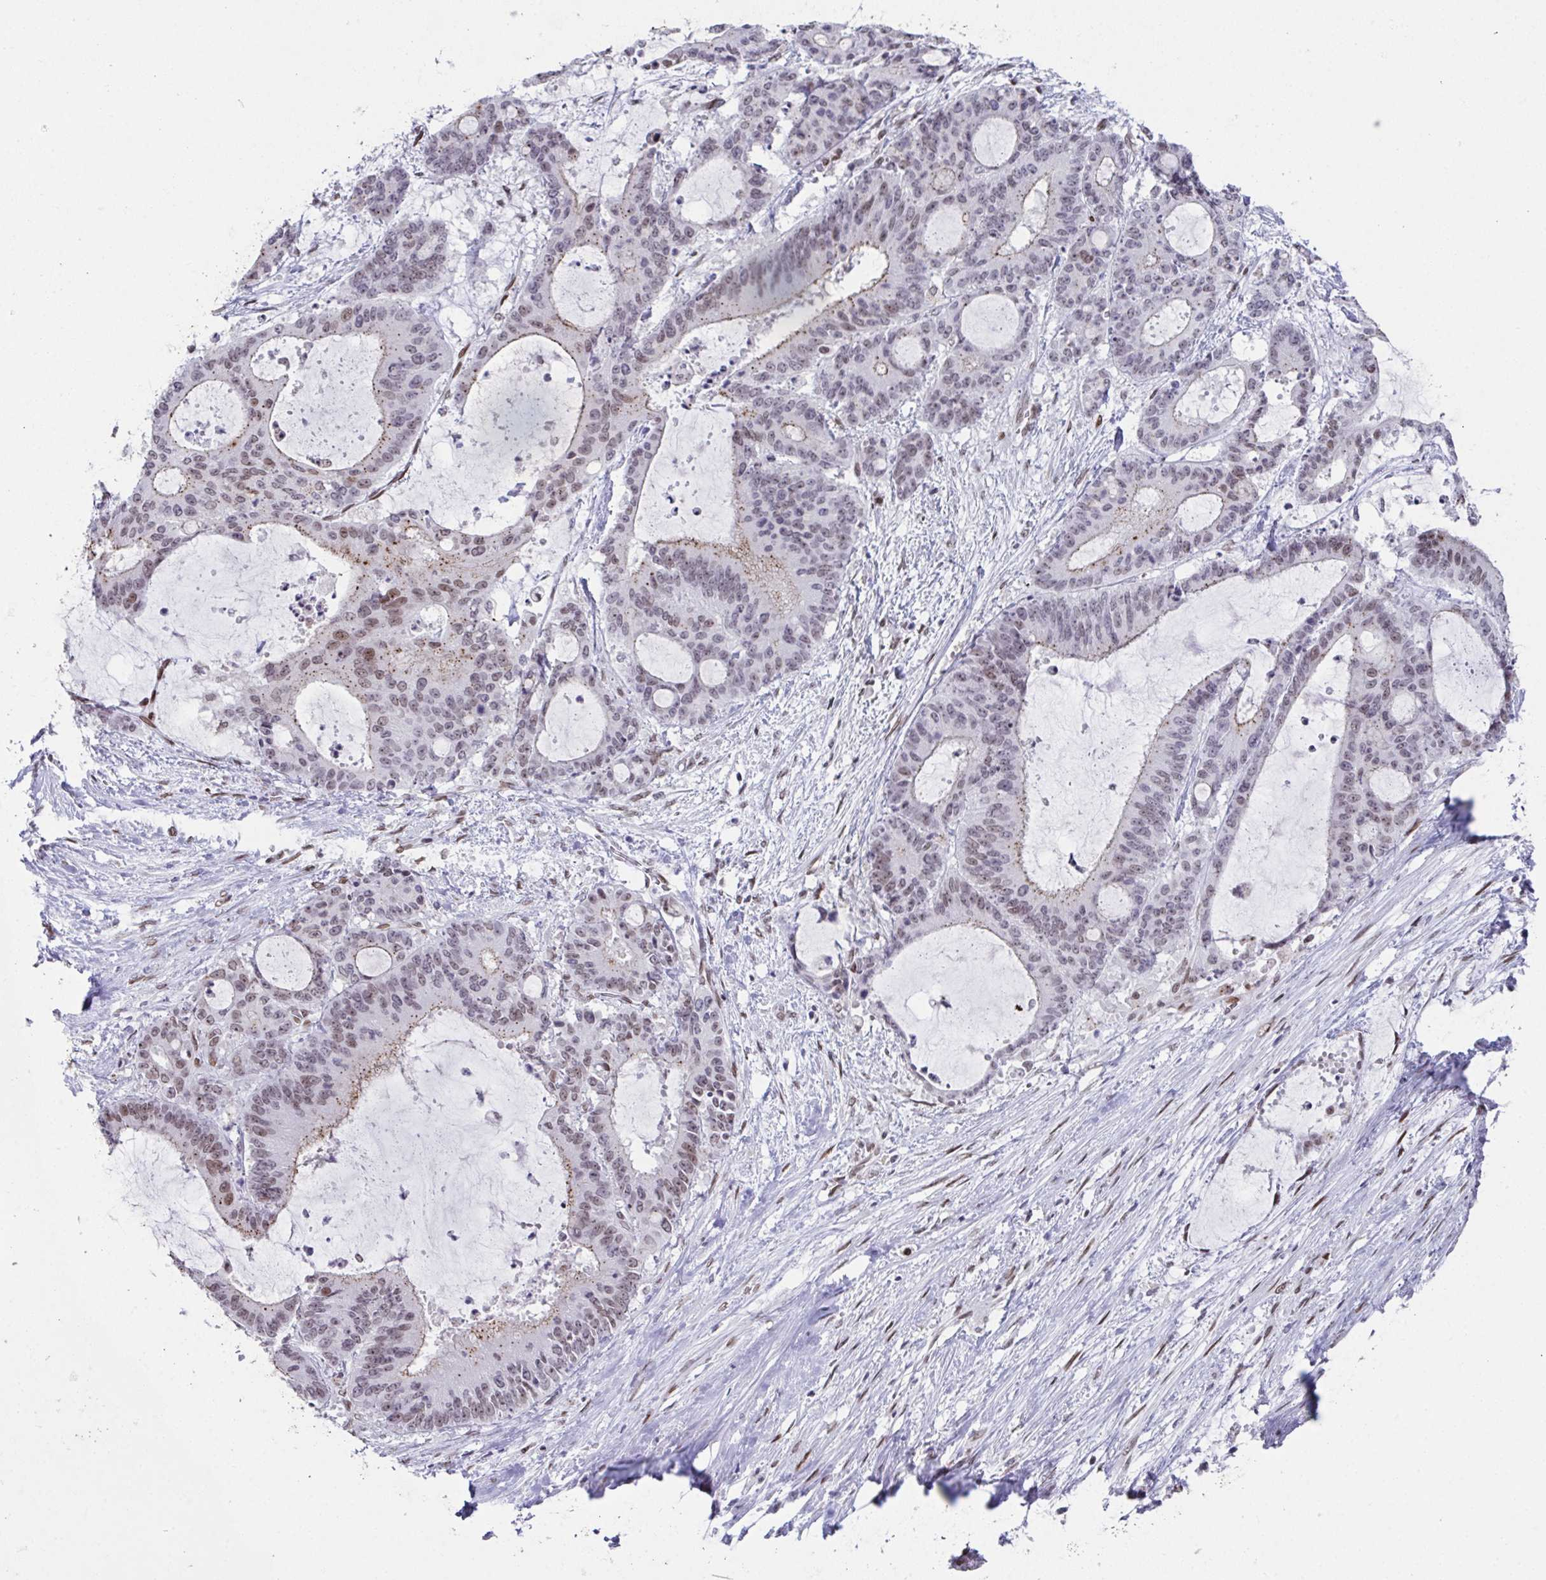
{"staining": {"intensity": "weak", "quantity": "25%-75%", "location": "cytoplasmic/membranous,nuclear"}, "tissue": "liver cancer", "cell_type": "Tumor cells", "image_type": "cancer", "snomed": [{"axis": "morphology", "description": "Normal tissue, NOS"}, {"axis": "morphology", "description": "Cholangiocarcinoma"}, {"axis": "topography", "description": "Liver"}, {"axis": "topography", "description": "Peripheral nerve tissue"}], "caption": "Immunohistochemical staining of human cholangiocarcinoma (liver) displays low levels of weak cytoplasmic/membranous and nuclear protein expression in approximately 25%-75% of tumor cells.", "gene": "RB1", "patient": {"sex": "female", "age": 73}}